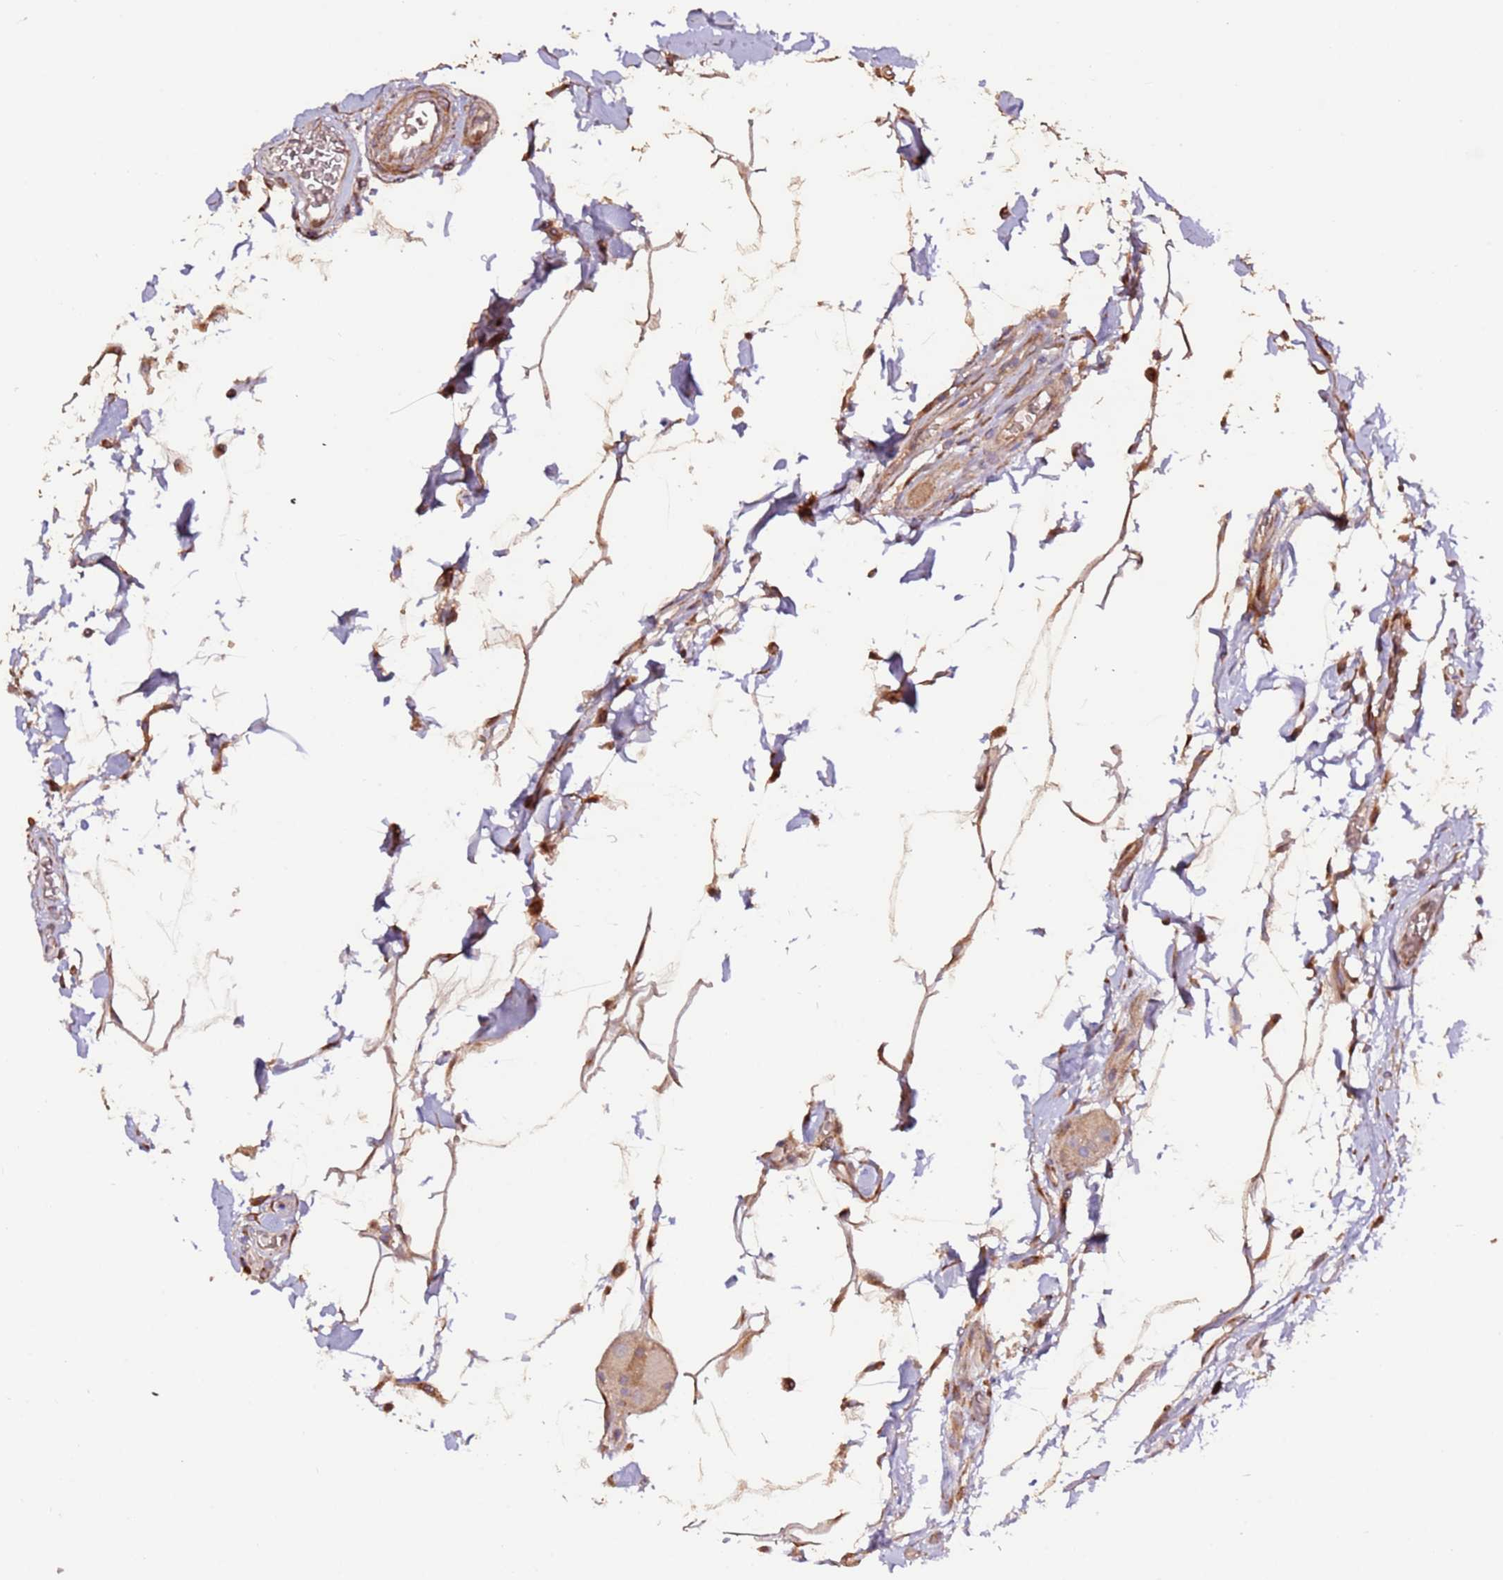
{"staining": {"intensity": "moderate", "quantity": ">75%", "location": "cytoplasmic/membranous"}, "tissue": "colon", "cell_type": "Endothelial cells", "image_type": "normal", "snomed": [{"axis": "morphology", "description": "Normal tissue, NOS"}, {"axis": "topography", "description": "Colon"}], "caption": "Immunohistochemistry of normal colon displays medium levels of moderate cytoplasmic/membranous expression in approximately >75% of endothelial cells. (Brightfield microscopy of DAB IHC at high magnification).", "gene": "HSD17B7", "patient": {"sex": "female", "age": 79}}